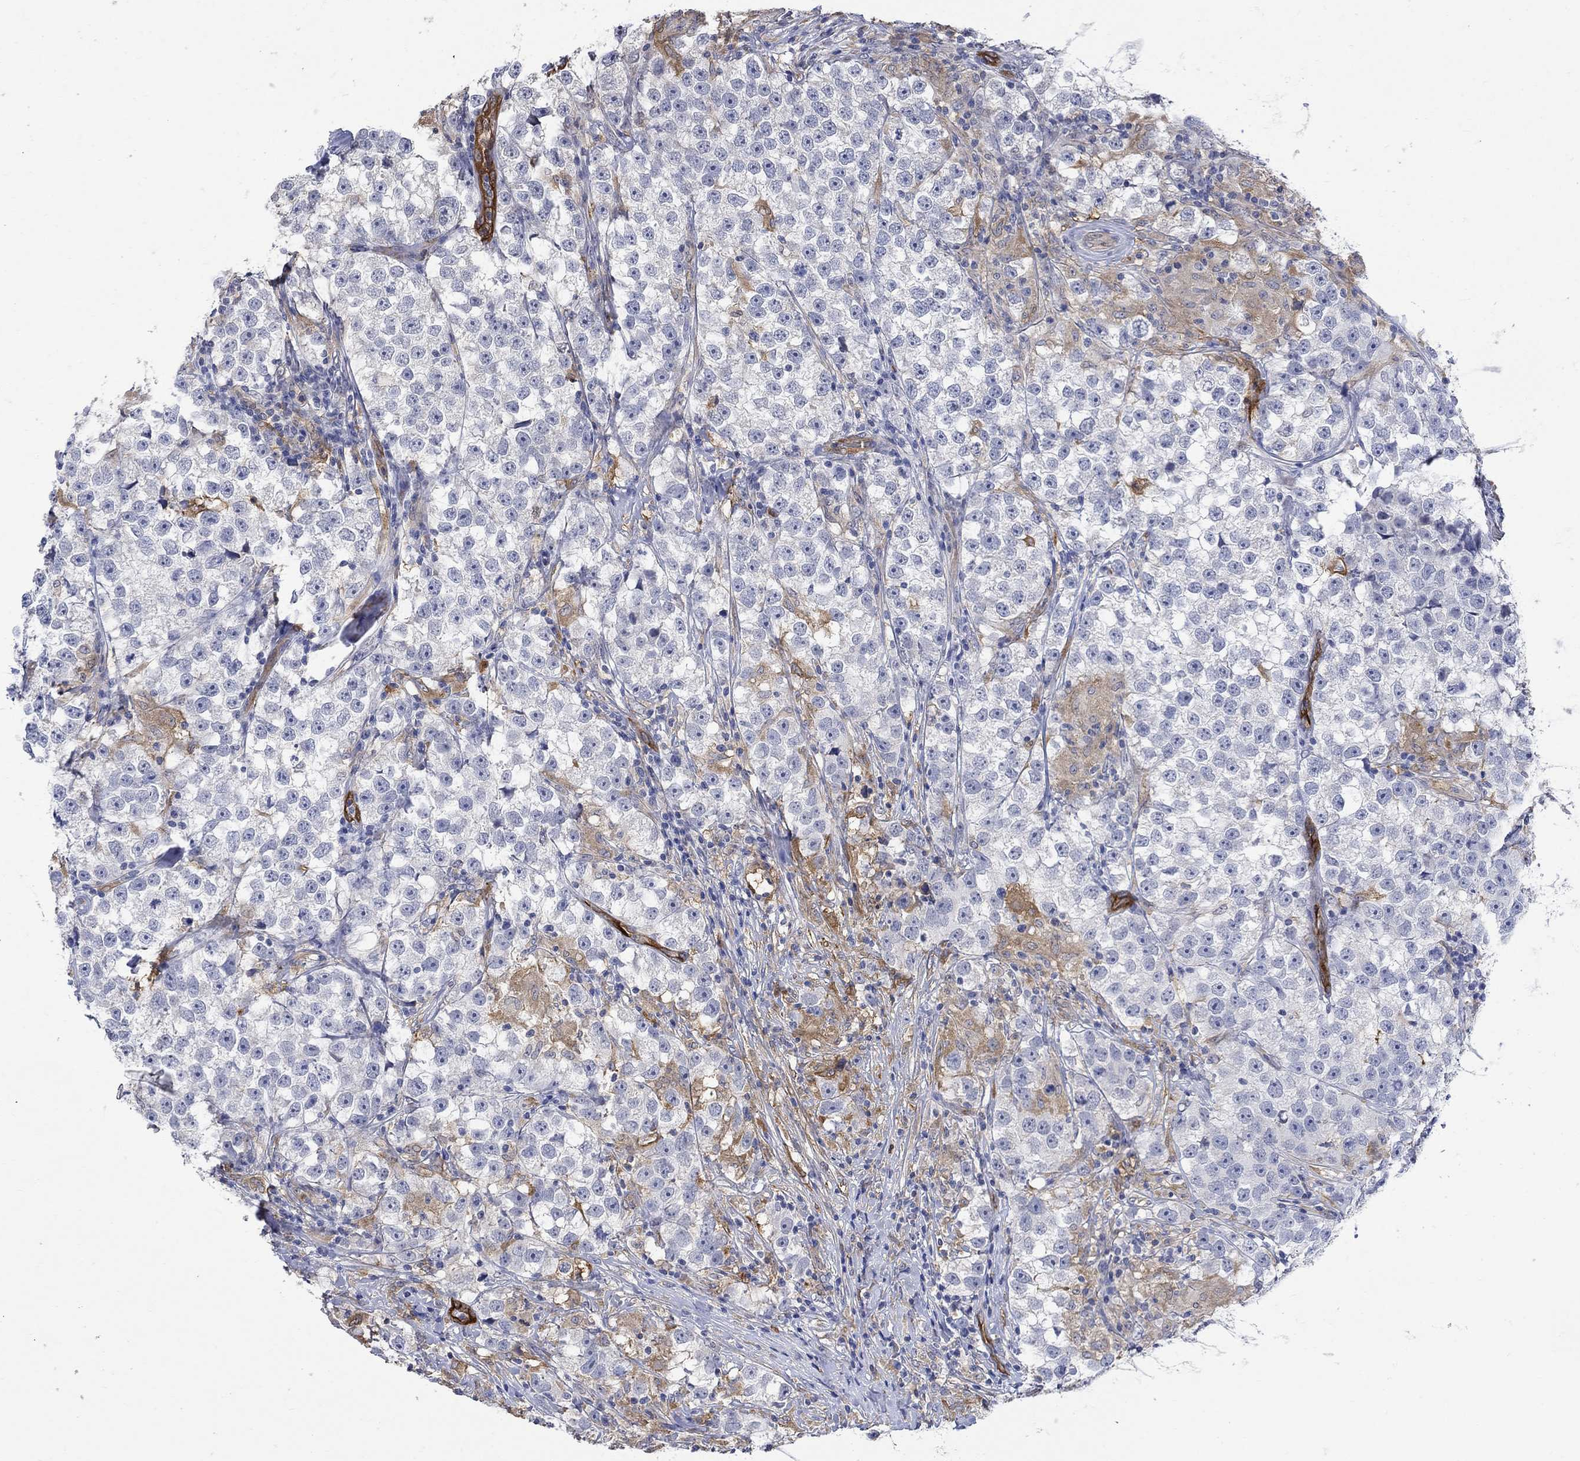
{"staining": {"intensity": "negative", "quantity": "none", "location": "none"}, "tissue": "testis cancer", "cell_type": "Tumor cells", "image_type": "cancer", "snomed": [{"axis": "morphology", "description": "Seminoma, NOS"}, {"axis": "topography", "description": "Testis"}], "caption": "Human testis cancer (seminoma) stained for a protein using immunohistochemistry exhibits no positivity in tumor cells.", "gene": "TGM2", "patient": {"sex": "male", "age": 46}}